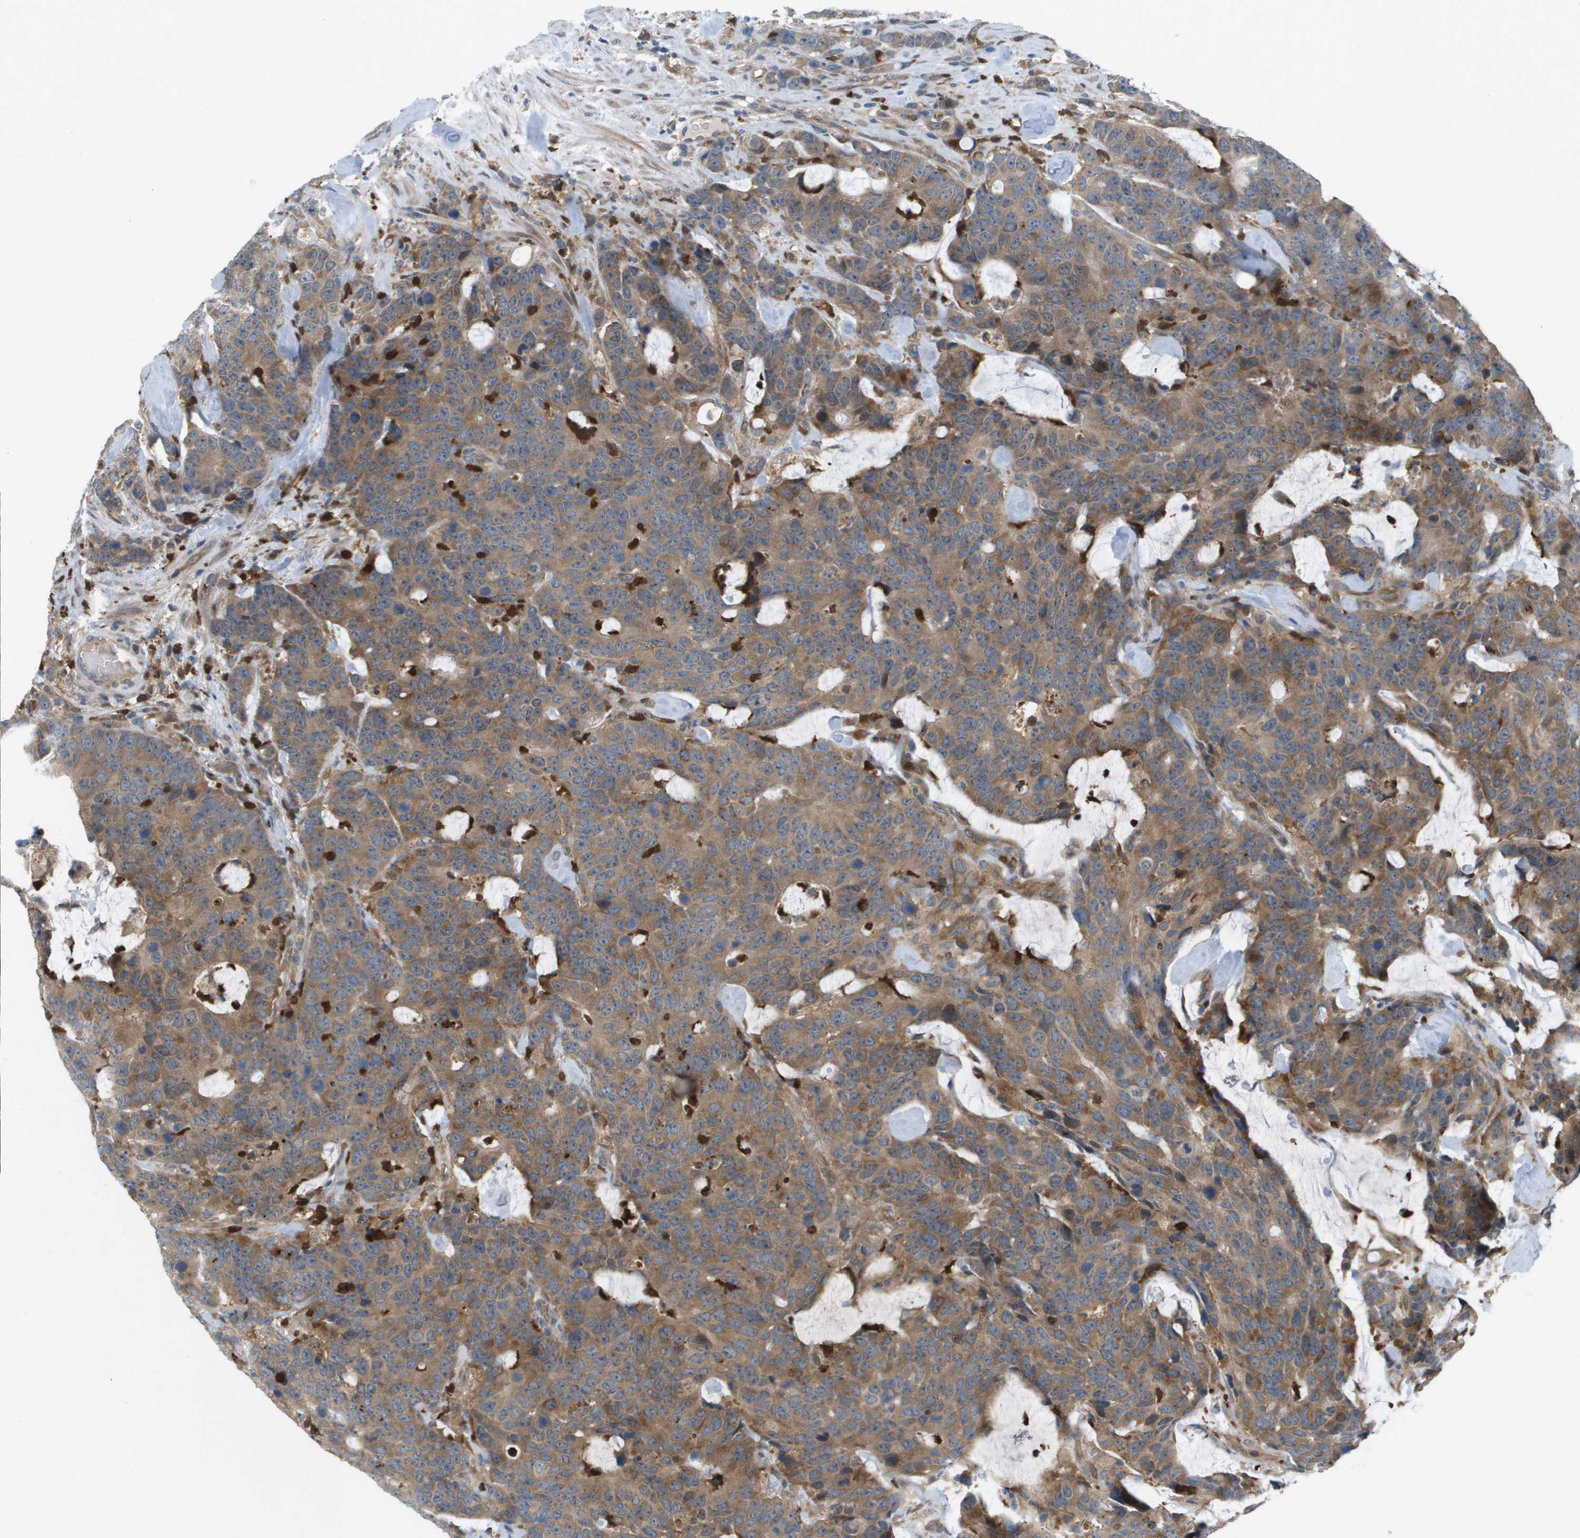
{"staining": {"intensity": "moderate", "quantity": ">75%", "location": "cytoplasmic/membranous"}, "tissue": "colorectal cancer", "cell_type": "Tumor cells", "image_type": "cancer", "snomed": [{"axis": "morphology", "description": "Adenocarcinoma, NOS"}, {"axis": "topography", "description": "Colon"}], "caption": "This is a photomicrograph of immunohistochemistry (IHC) staining of colorectal cancer (adenocarcinoma), which shows moderate expression in the cytoplasmic/membranous of tumor cells.", "gene": "PALD1", "patient": {"sex": "female", "age": 86}}